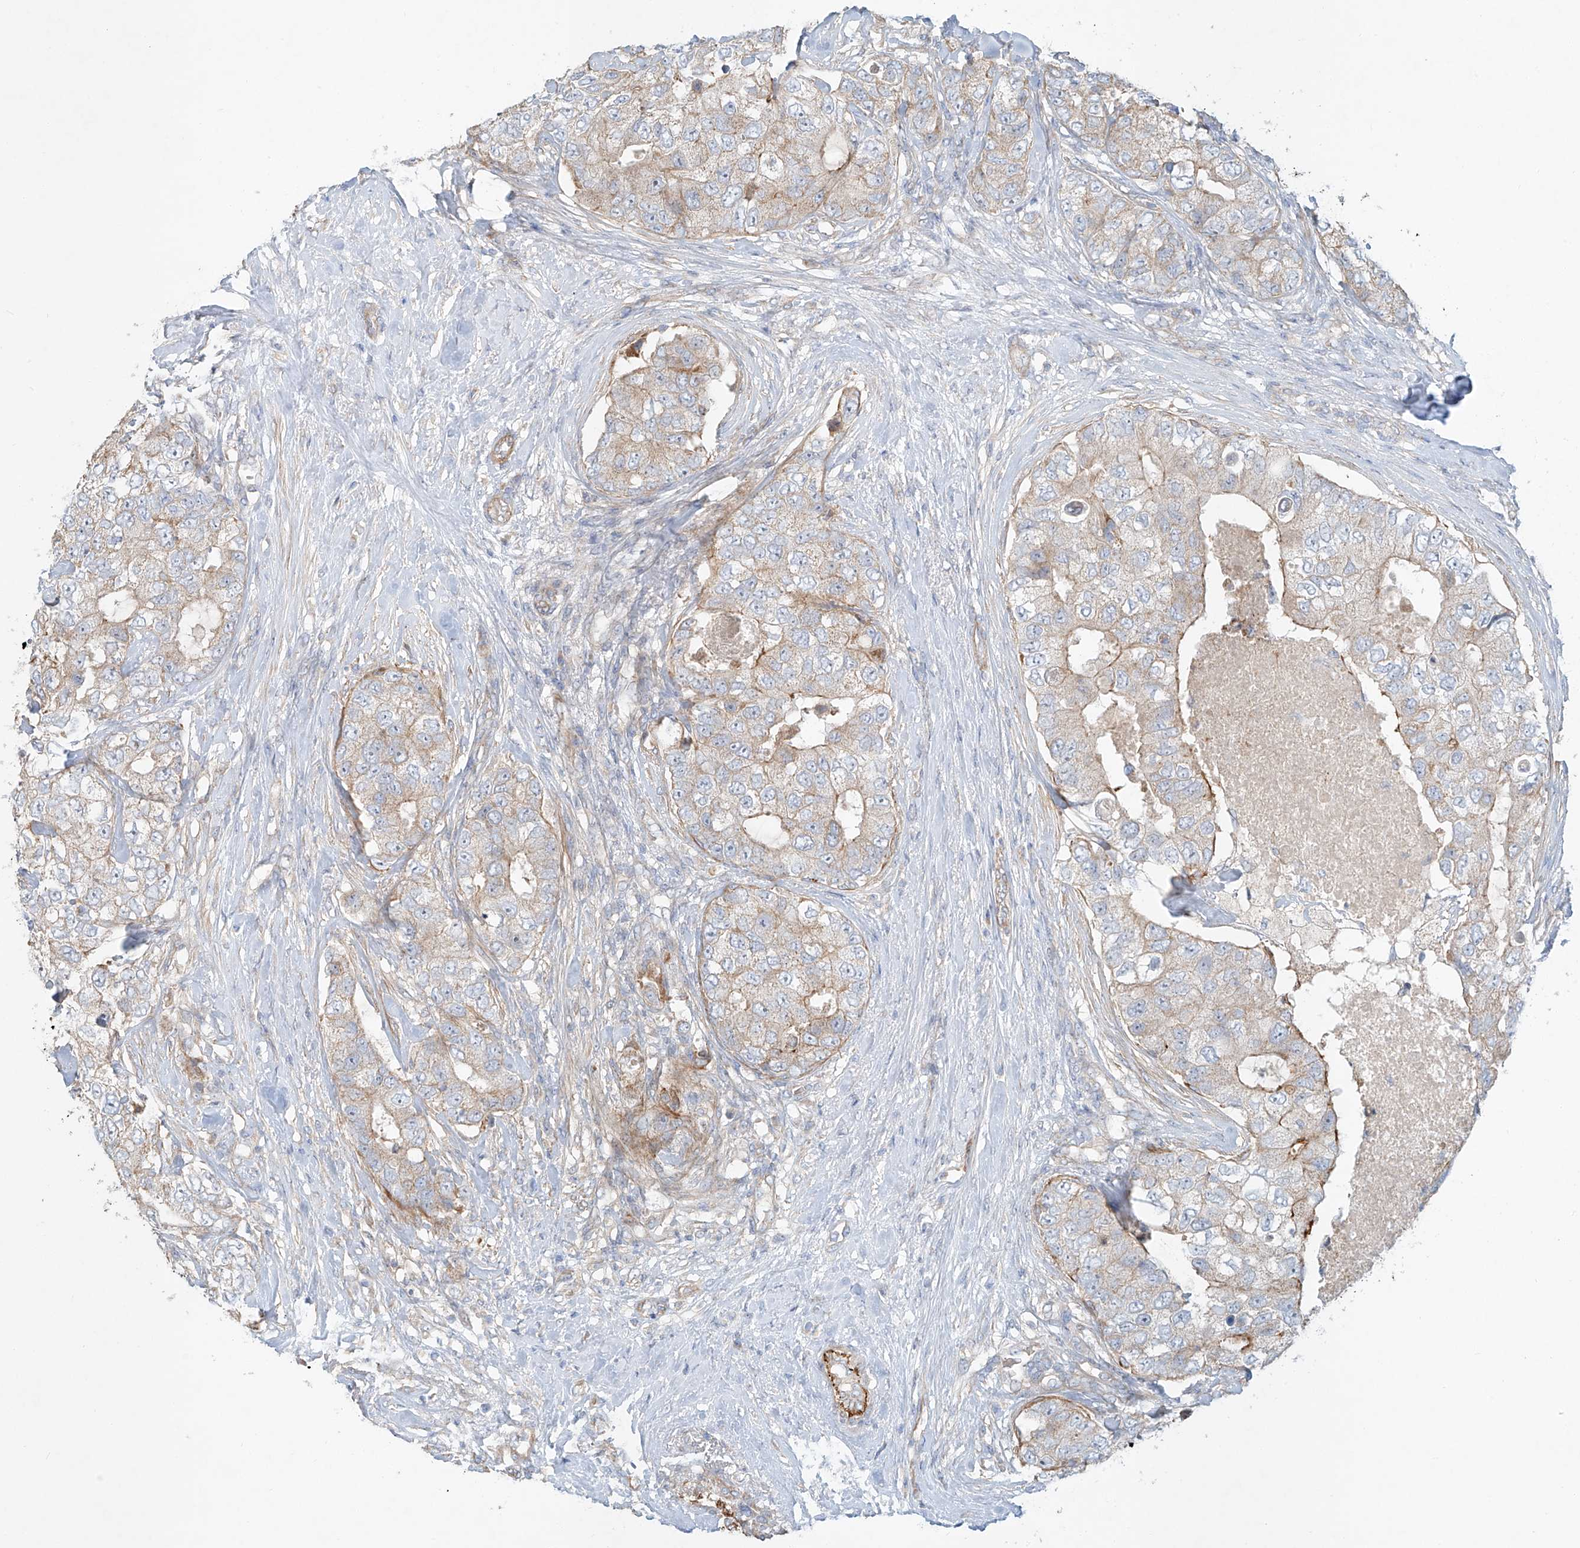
{"staining": {"intensity": "moderate", "quantity": "25%-75%", "location": "cytoplasmic/membranous"}, "tissue": "breast cancer", "cell_type": "Tumor cells", "image_type": "cancer", "snomed": [{"axis": "morphology", "description": "Duct carcinoma"}, {"axis": "topography", "description": "Breast"}], "caption": "Tumor cells display moderate cytoplasmic/membranous staining in approximately 25%-75% of cells in breast cancer (infiltrating ductal carcinoma). (Brightfield microscopy of DAB IHC at high magnification).", "gene": "AJM1", "patient": {"sex": "female", "age": 62}}